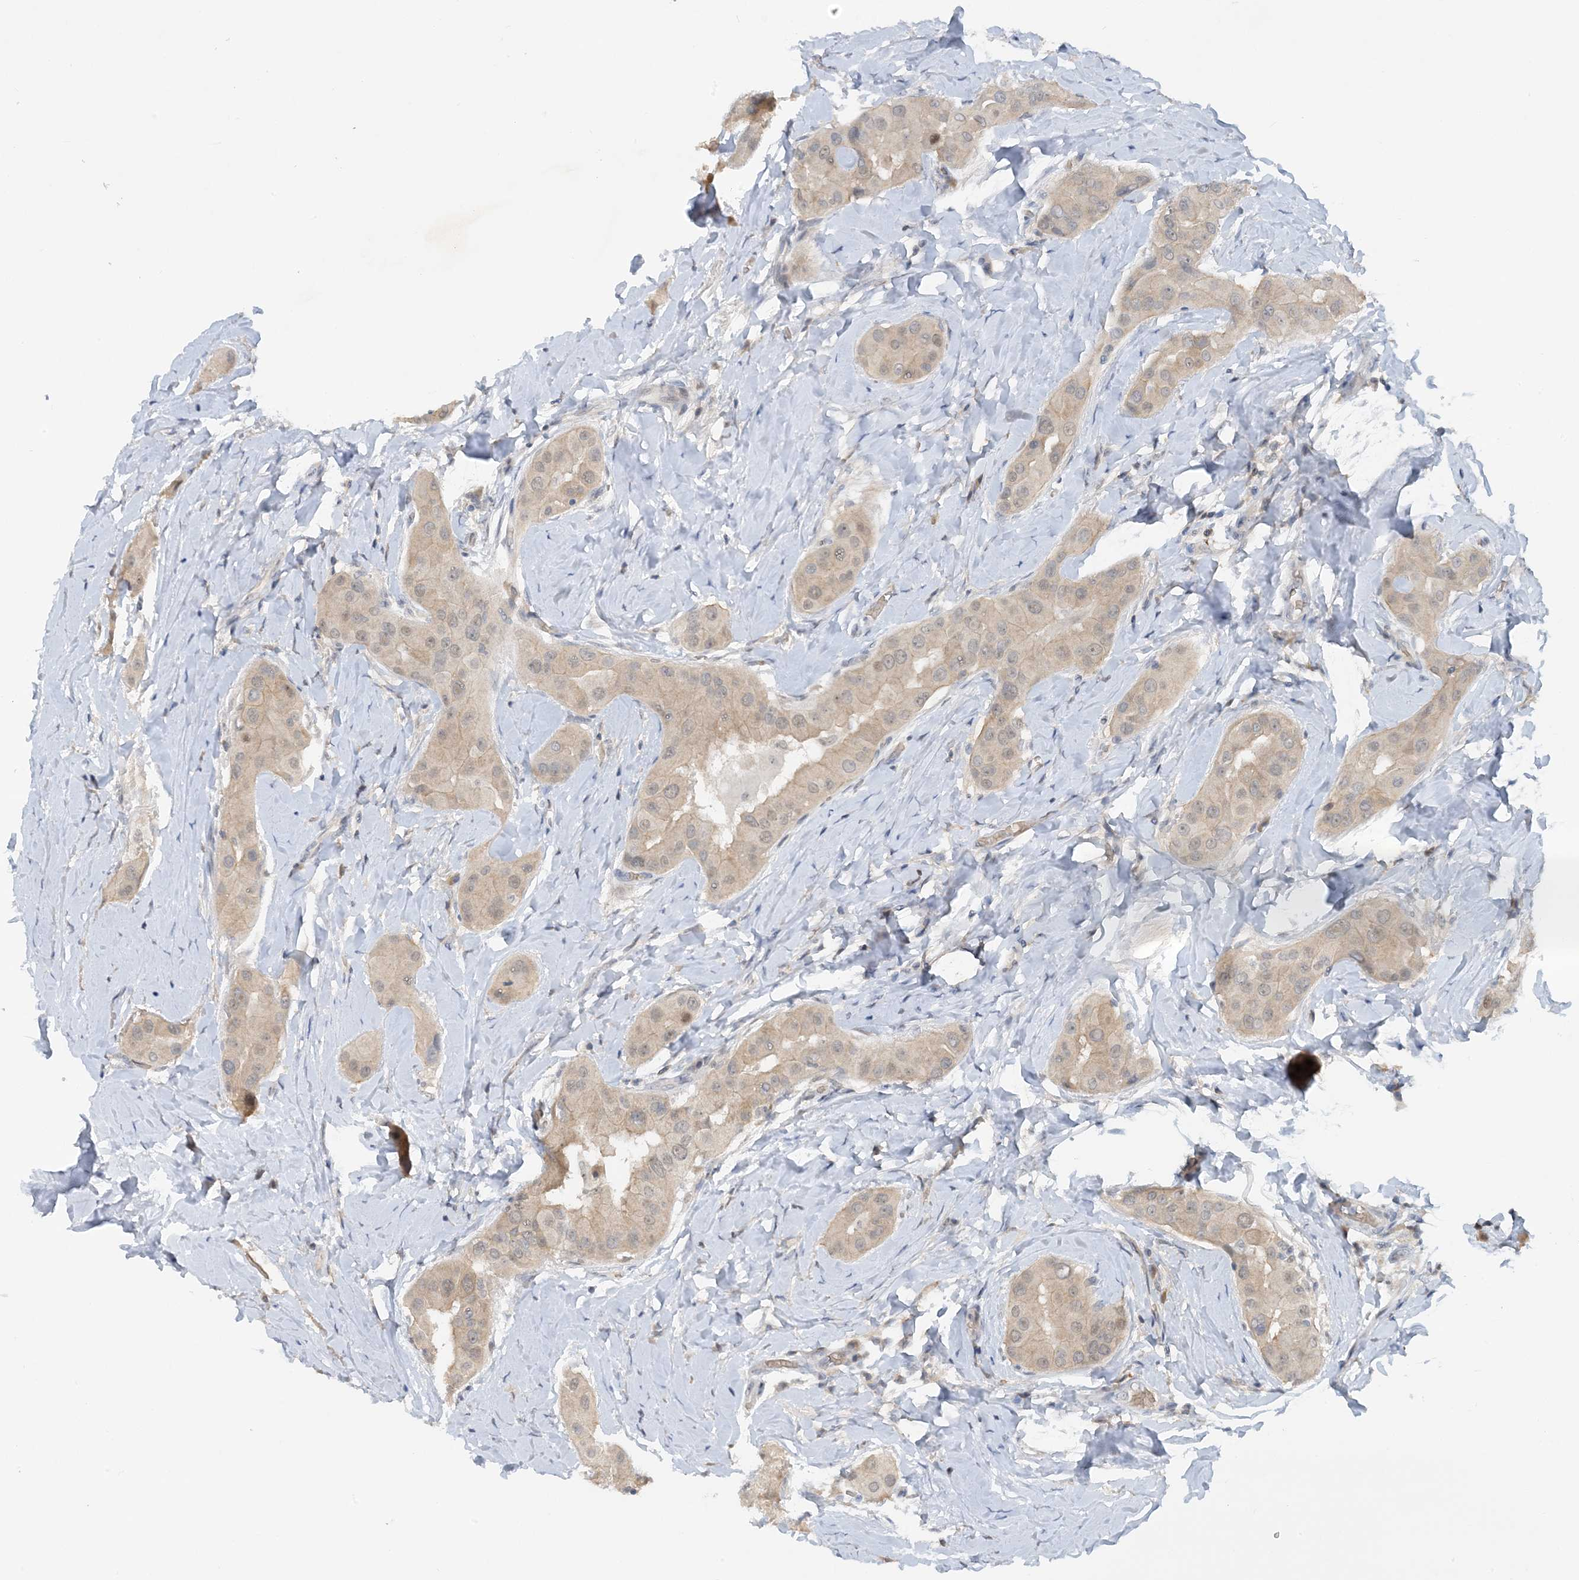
{"staining": {"intensity": "weak", "quantity": ">75%", "location": "cytoplasmic/membranous,nuclear"}, "tissue": "thyroid cancer", "cell_type": "Tumor cells", "image_type": "cancer", "snomed": [{"axis": "morphology", "description": "Papillary adenocarcinoma, NOS"}, {"axis": "topography", "description": "Thyroid gland"}], "caption": "A brown stain labels weak cytoplasmic/membranous and nuclear expression of a protein in thyroid papillary adenocarcinoma tumor cells.", "gene": "UBE2E1", "patient": {"sex": "male", "age": 33}}